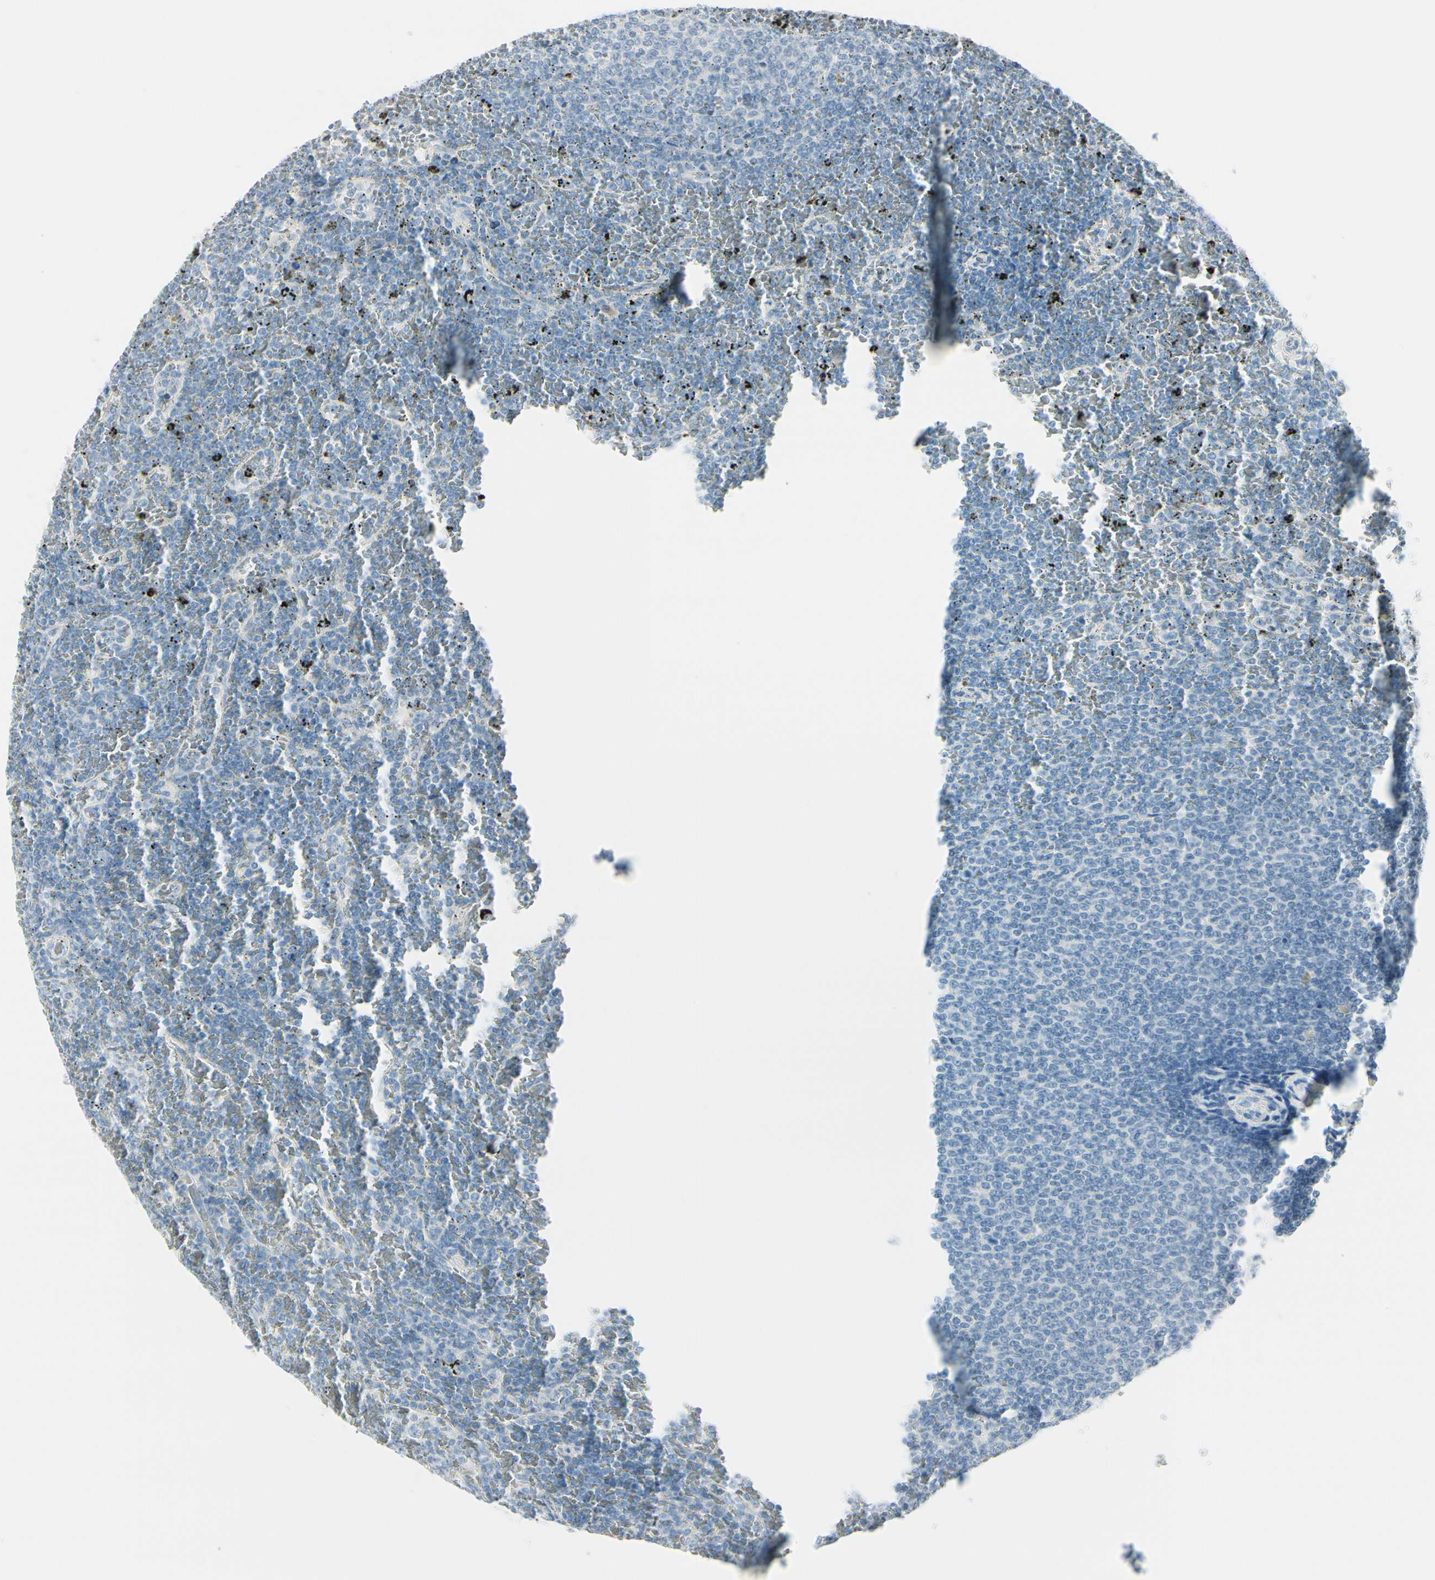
{"staining": {"intensity": "negative", "quantity": "none", "location": "none"}, "tissue": "lymphoma", "cell_type": "Tumor cells", "image_type": "cancer", "snomed": [{"axis": "morphology", "description": "Malignant lymphoma, non-Hodgkin's type, Low grade"}, {"axis": "topography", "description": "Spleen"}], "caption": "DAB (3,3'-diaminobenzidine) immunohistochemical staining of malignant lymphoma, non-Hodgkin's type (low-grade) displays no significant staining in tumor cells.", "gene": "CDHR5", "patient": {"sex": "female", "age": 77}}